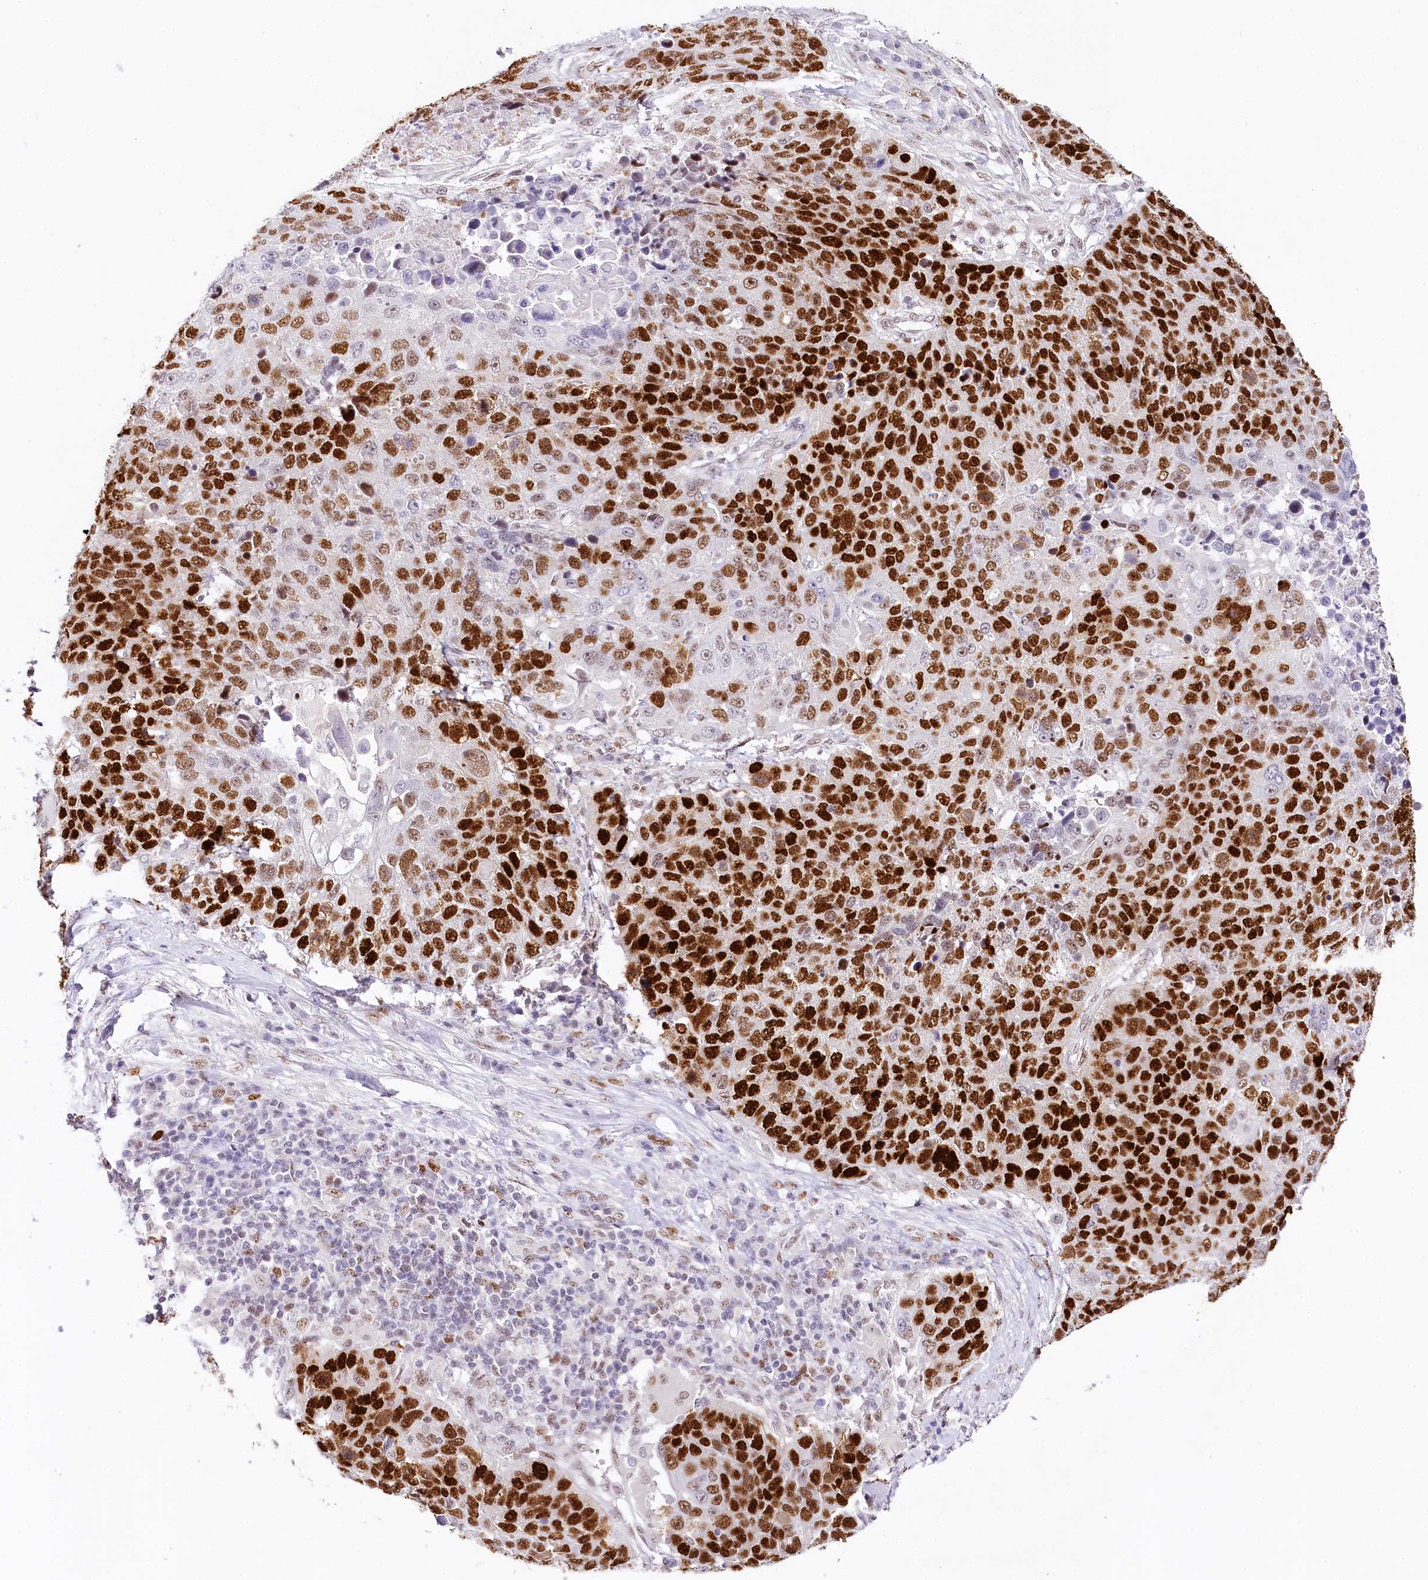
{"staining": {"intensity": "strong", "quantity": ">75%", "location": "nuclear"}, "tissue": "lung cancer", "cell_type": "Tumor cells", "image_type": "cancer", "snomed": [{"axis": "morphology", "description": "Normal tissue, NOS"}, {"axis": "morphology", "description": "Squamous cell carcinoma, NOS"}, {"axis": "topography", "description": "Lymph node"}, {"axis": "topography", "description": "Lung"}], "caption": "Lung squamous cell carcinoma was stained to show a protein in brown. There is high levels of strong nuclear staining in approximately >75% of tumor cells. Nuclei are stained in blue.", "gene": "TP53", "patient": {"sex": "male", "age": 66}}